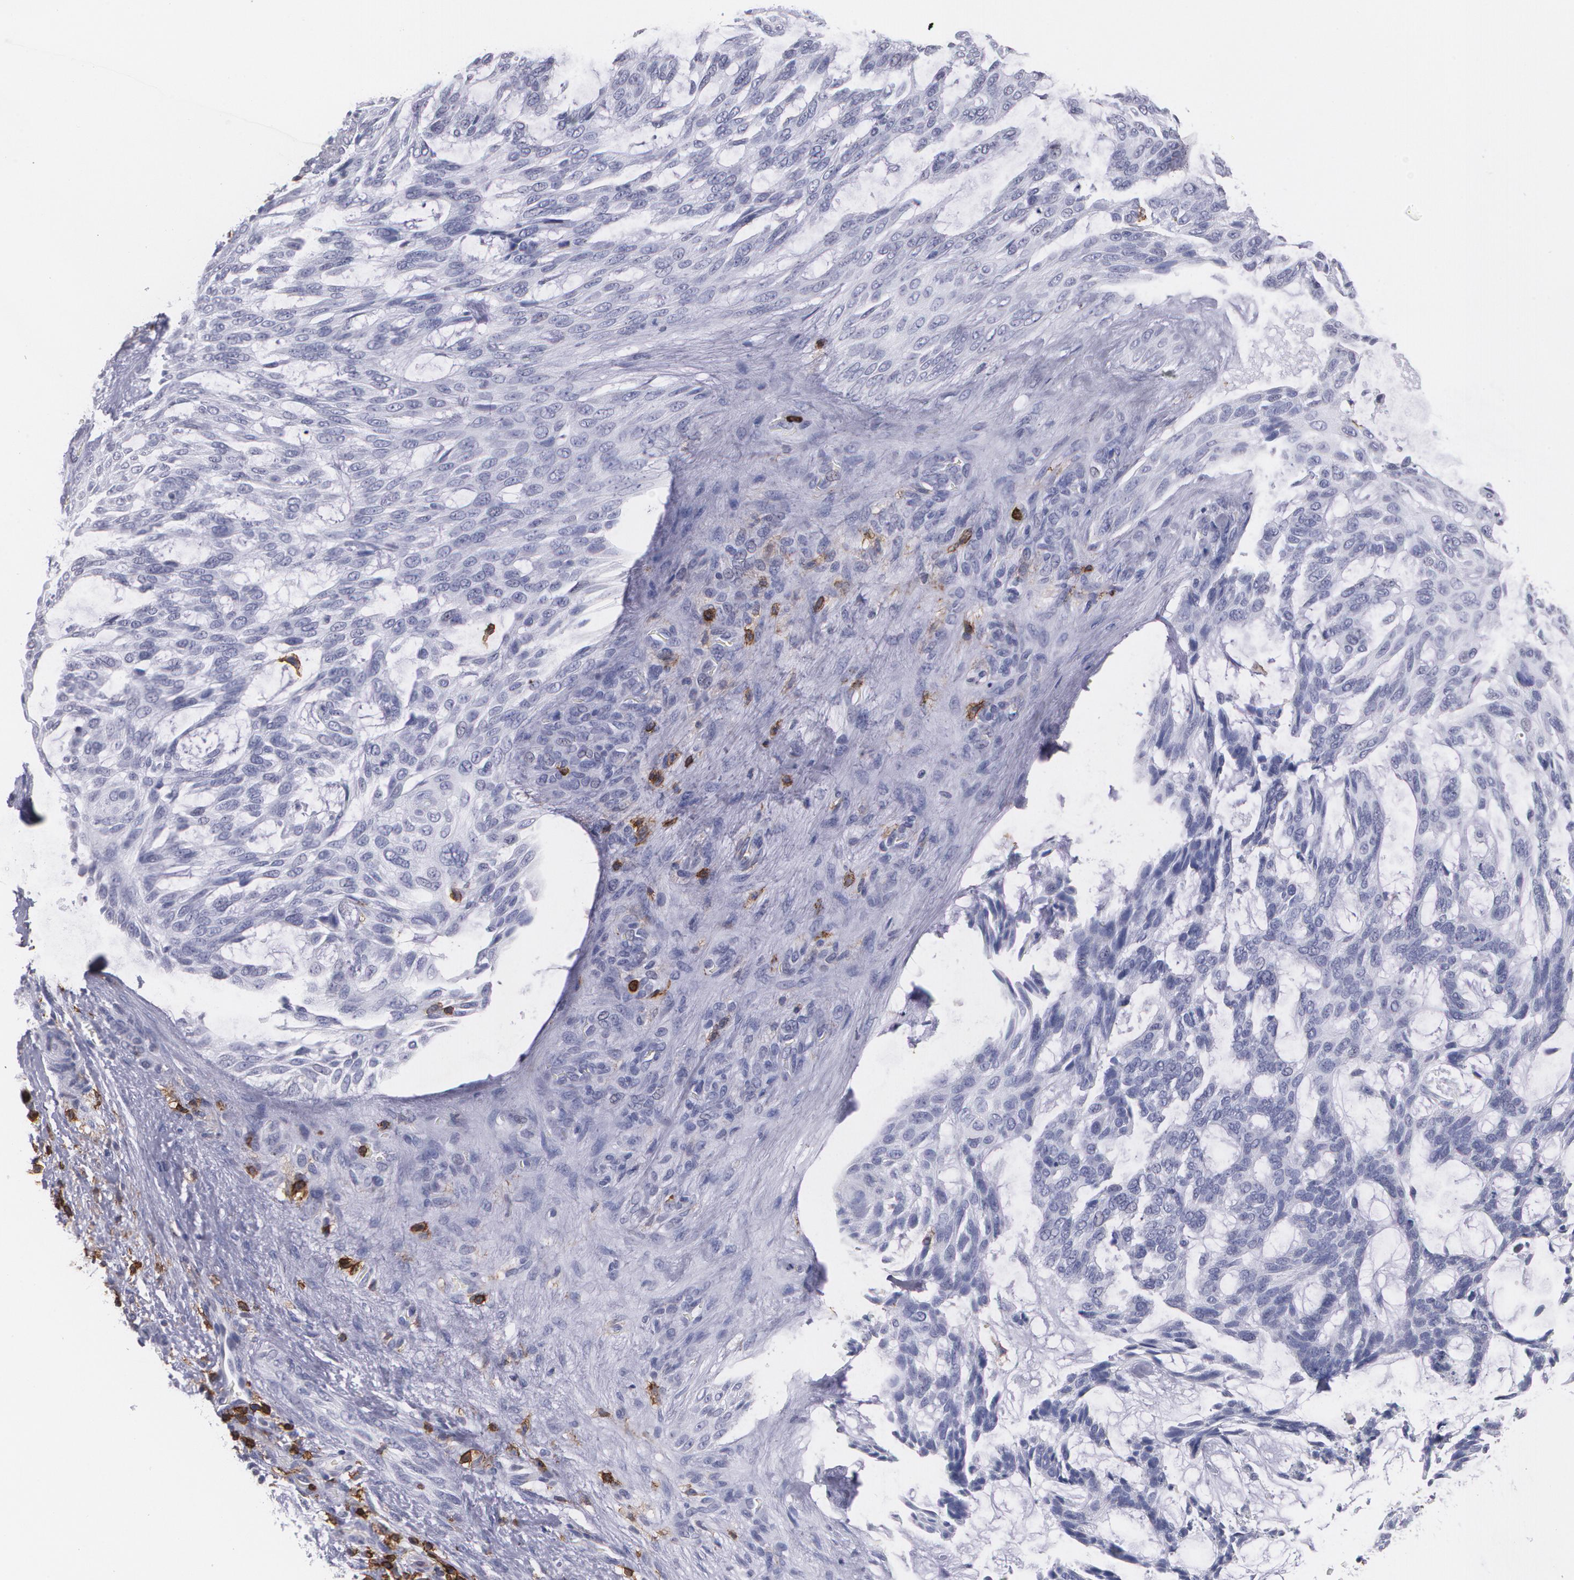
{"staining": {"intensity": "negative", "quantity": "none", "location": "none"}, "tissue": "skin cancer", "cell_type": "Tumor cells", "image_type": "cancer", "snomed": [{"axis": "morphology", "description": "Normal tissue, NOS"}, {"axis": "morphology", "description": "Basal cell carcinoma"}, {"axis": "topography", "description": "Skin"}], "caption": "Immunohistochemistry of skin cancer exhibits no staining in tumor cells. (Stains: DAB immunohistochemistry (IHC) with hematoxylin counter stain, Microscopy: brightfield microscopy at high magnification).", "gene": "PTPRC", "patient": {"sex": "female", "age": 71}}